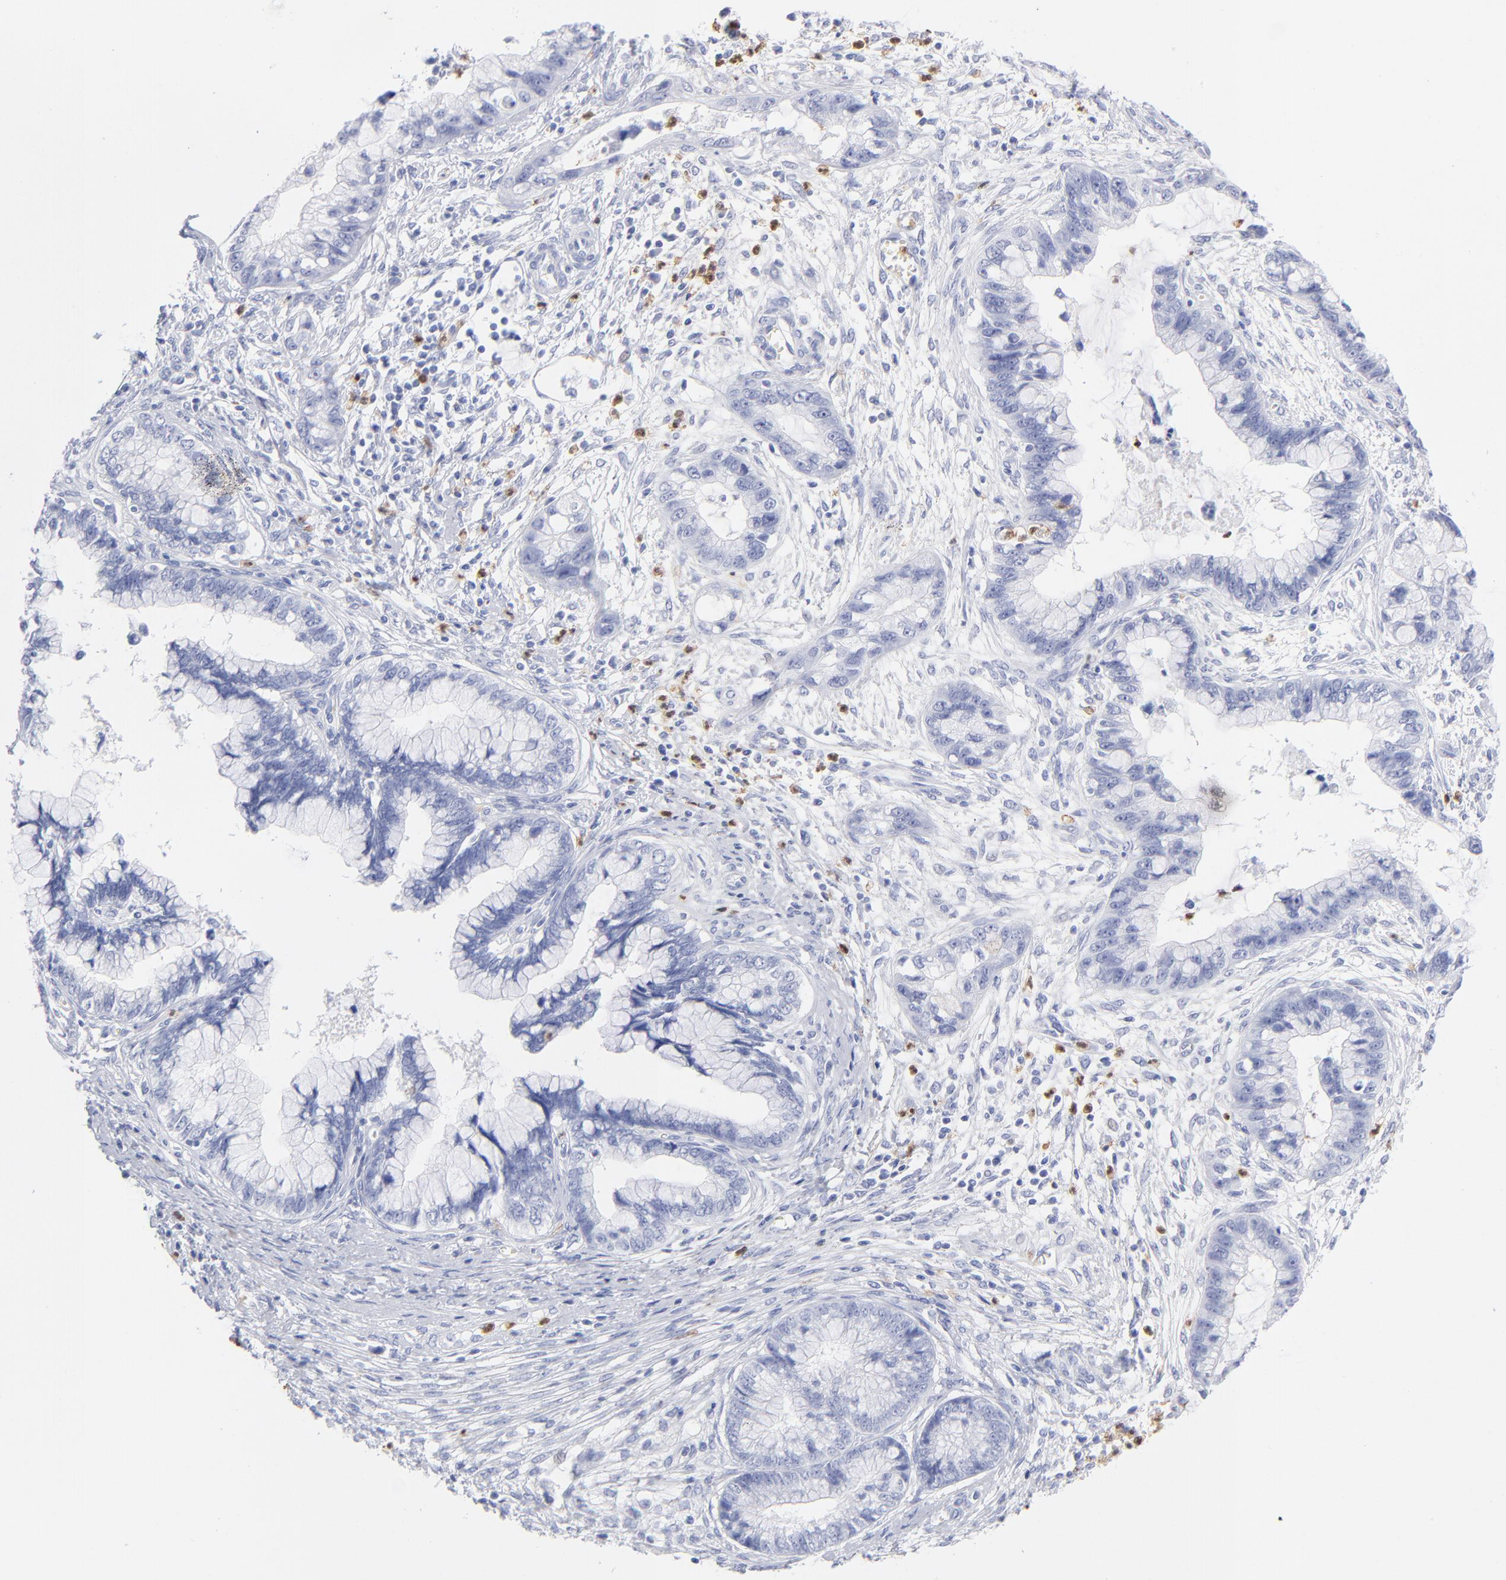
{"staining": {"intensity": "negative", "quantity": "none", "location": "none"}, "tissue": "cervical cancer", "cell_type": "Tumor cells", "image_type": "cancer", "snomed": [{"axis": "morphology", "description": "Adenocarcinoma, NOS"}, {"axis": "topography", "description": "Cervix"}], "caption": "This is a histopathology image of immunohistochemistry (IHC) staining of adenocarcinoma (cervical), which shows no staining in tumor cells. The staining is performed using DAB brown chromogen with nuclei counter-stained in using hematoxylin.", "gene": "ARG1", "patient": {"sex": "female", "age": 44}}